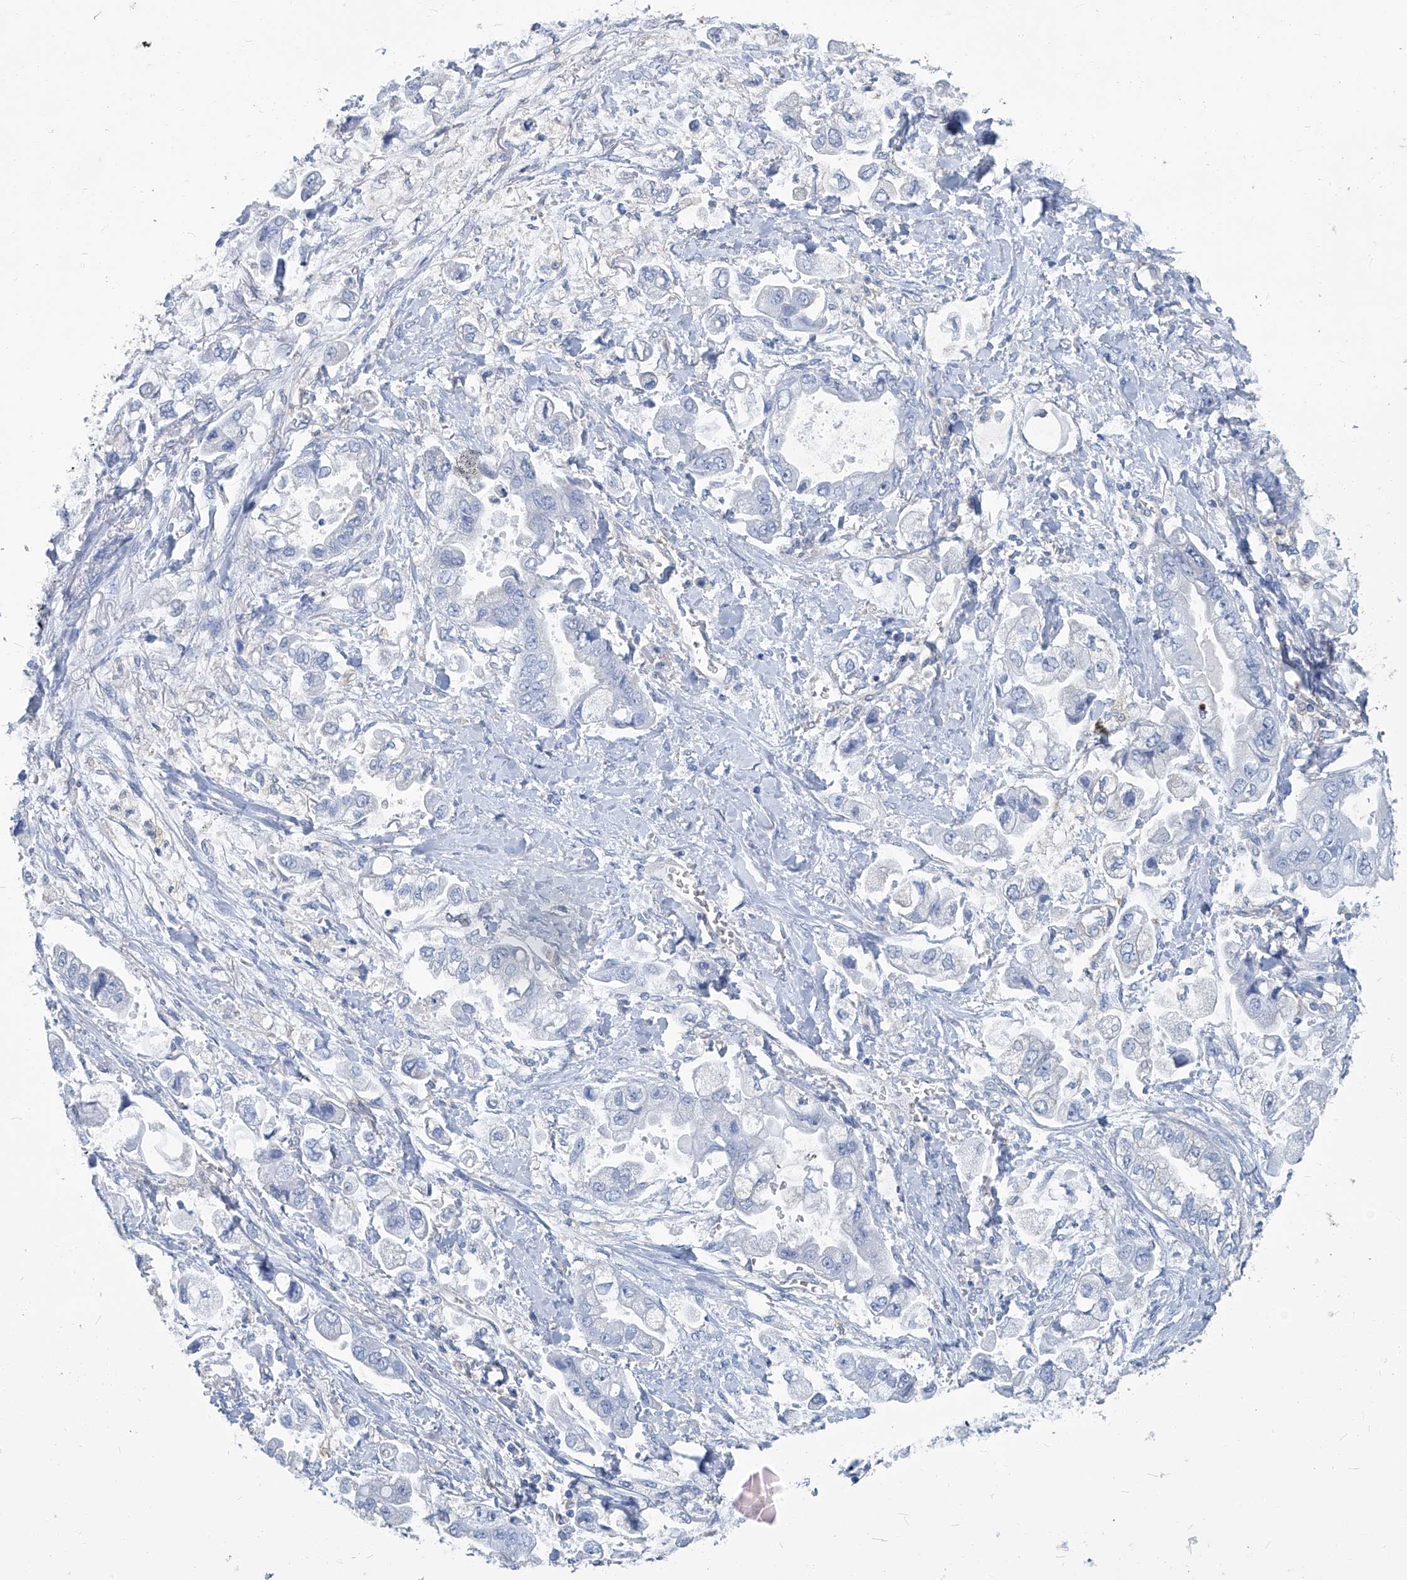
{"staining": {"intensity": "negative", "quantity": "none", "location": "none"}, "tissue": "stomach cancer", "cell_type": "Tumor cells", "image_type": "cancer", "snomed": [{"axis": "morphology", "description": "Adenocarcinoma, NOS"}, {"axis": "topography", "description": "Stomach"}], "caption": "The IHC image has no significant positivity in tumor cells of stomach cancer (adenocarcinoma) tissue. Brightfield microscopy of immunohistochemistry stained with DAB (3,3'-diaminobenzidine) (brown) and hematoxylin (blue), captured at high magnification.", "gene": "PFKL", "patient": {"sex": "male", "age": 62}}